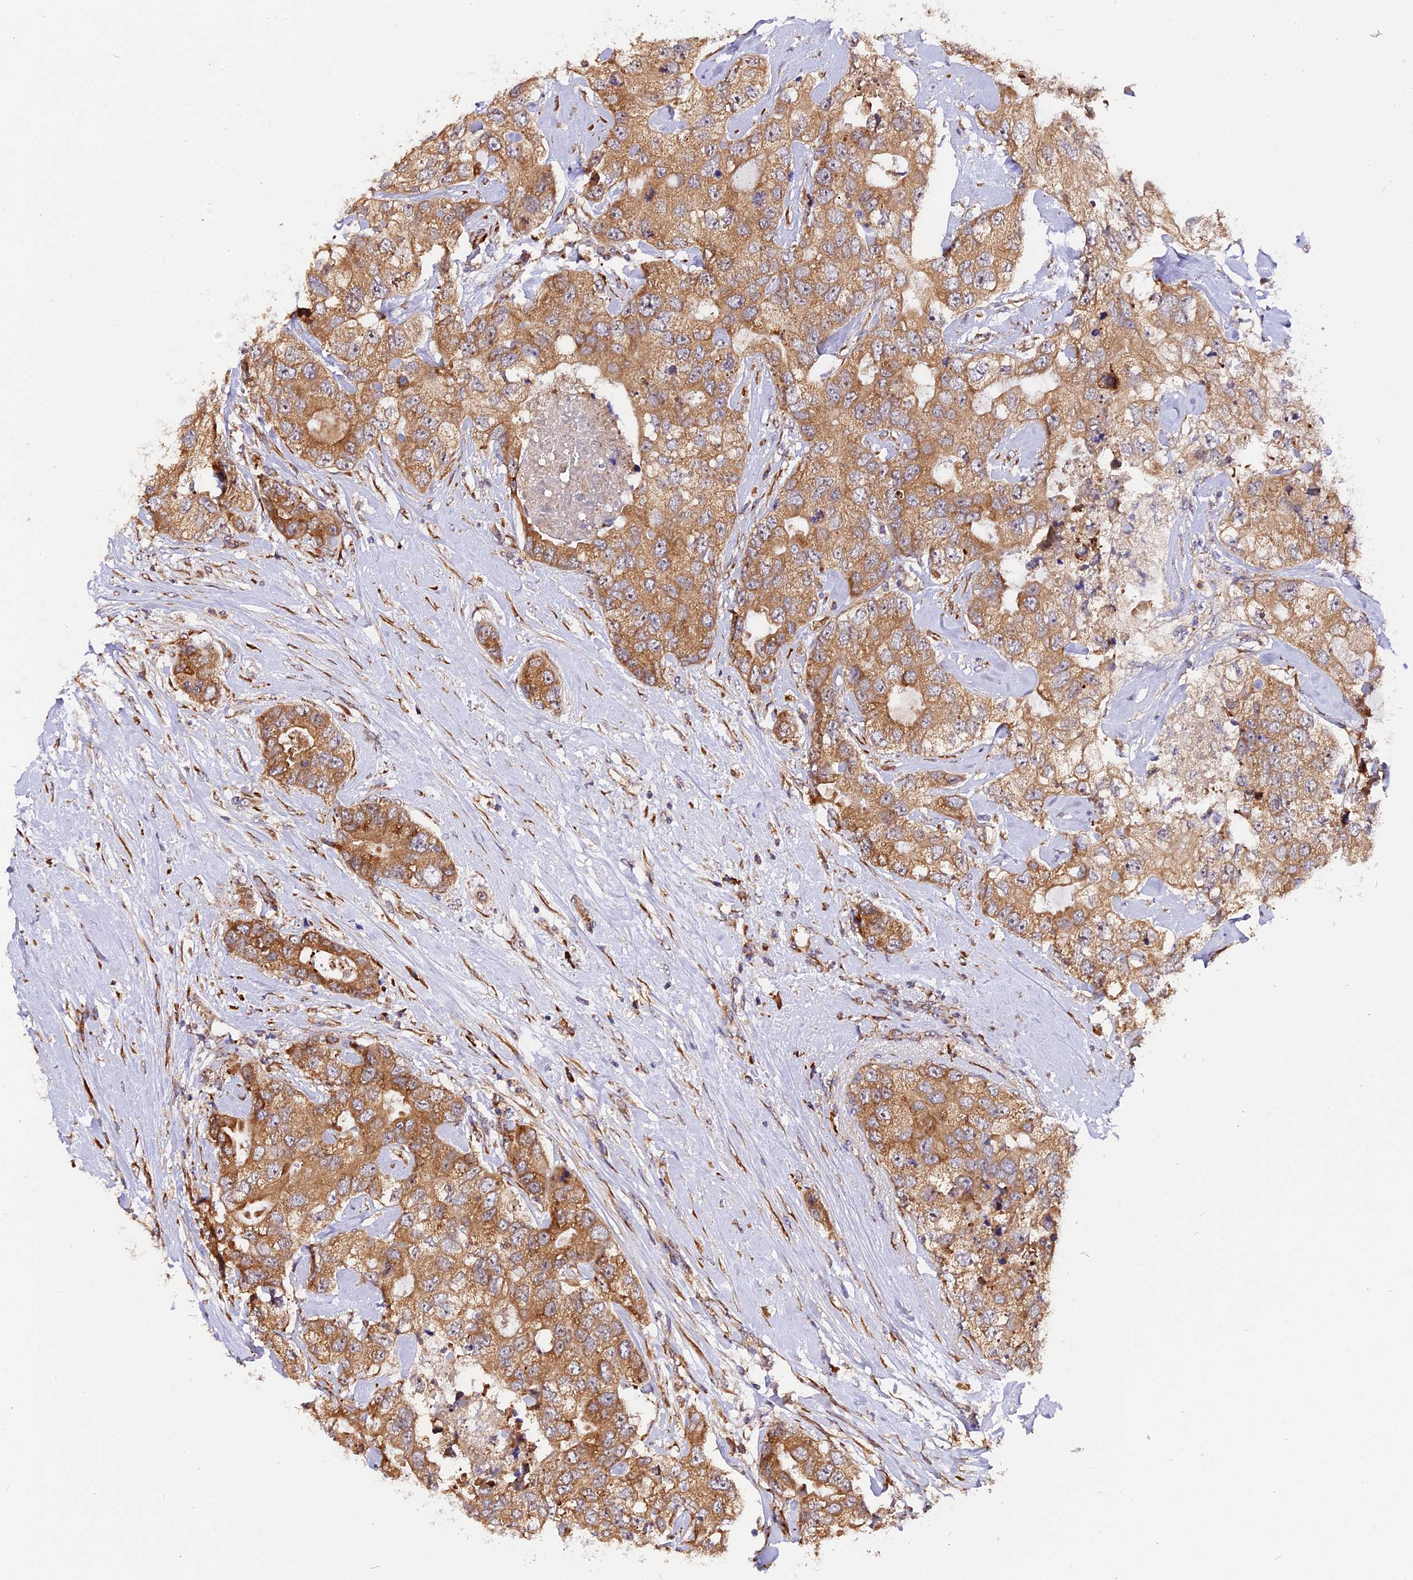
{"staining": {"intensity": "moderate", "quantity": ">75%", "location": "cytoplasmic/membranous"}, "tissue": "breast cancer", "cell_type": "Tumor cells", "image_type": "cancer", "snomed": [{"axis": "morphology", "description": "Duct carcinoma"}, {"axis": "topography", "description": "Breast"}], "caption": "Moderate cytoplasmic/membranous expression for a protein is identified in about >75% of tumor cells of breast cancer using immunohistochemistry.", "gene": "GNPTAB", "patient": {"sex": "female", "age": 62}}